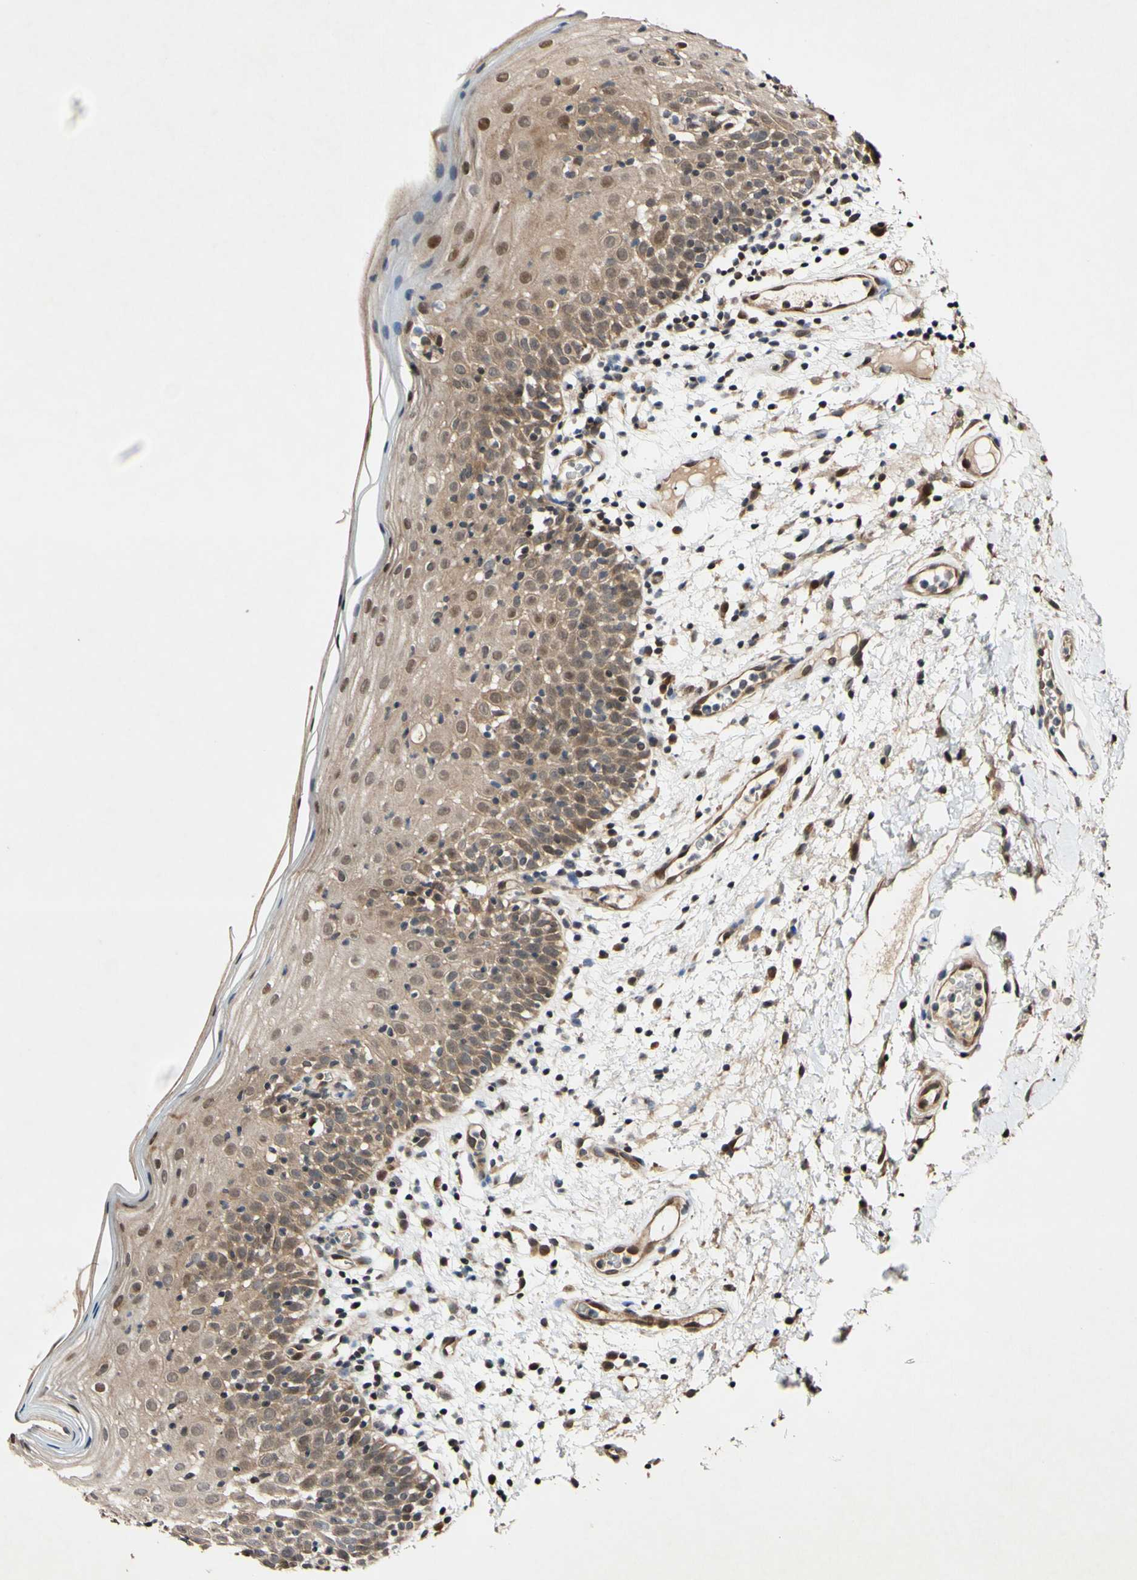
{"staining": {"intensity": "moderate", "quantity": ">75%", "location": "cytoplasmic/membranous,nuclear"}, "tissue": "oral mucosa", "cell_type": "Squamous epithelial cells", "image_type": "normal", "snomed": [{"axis": "morphology", "description": "Normal tissue, NOS"}, {"axis": "morphology", "description": "Squamous cell carcinoma, NOS"}, {"axis": "topography", "description": "Skeletal muscle"}, {"axis": "topography", "description": "Oral tissue"}], "caption": "Unremarkable oral mucosa reveals moderate cytoplasmic/membranous,nuclear positivity in approximately >75% of squamous epithelial cells, visualized by immunohistochemistry.", "gene": "CSNK1E", "patient": {"sex": "male", "age": 71}}